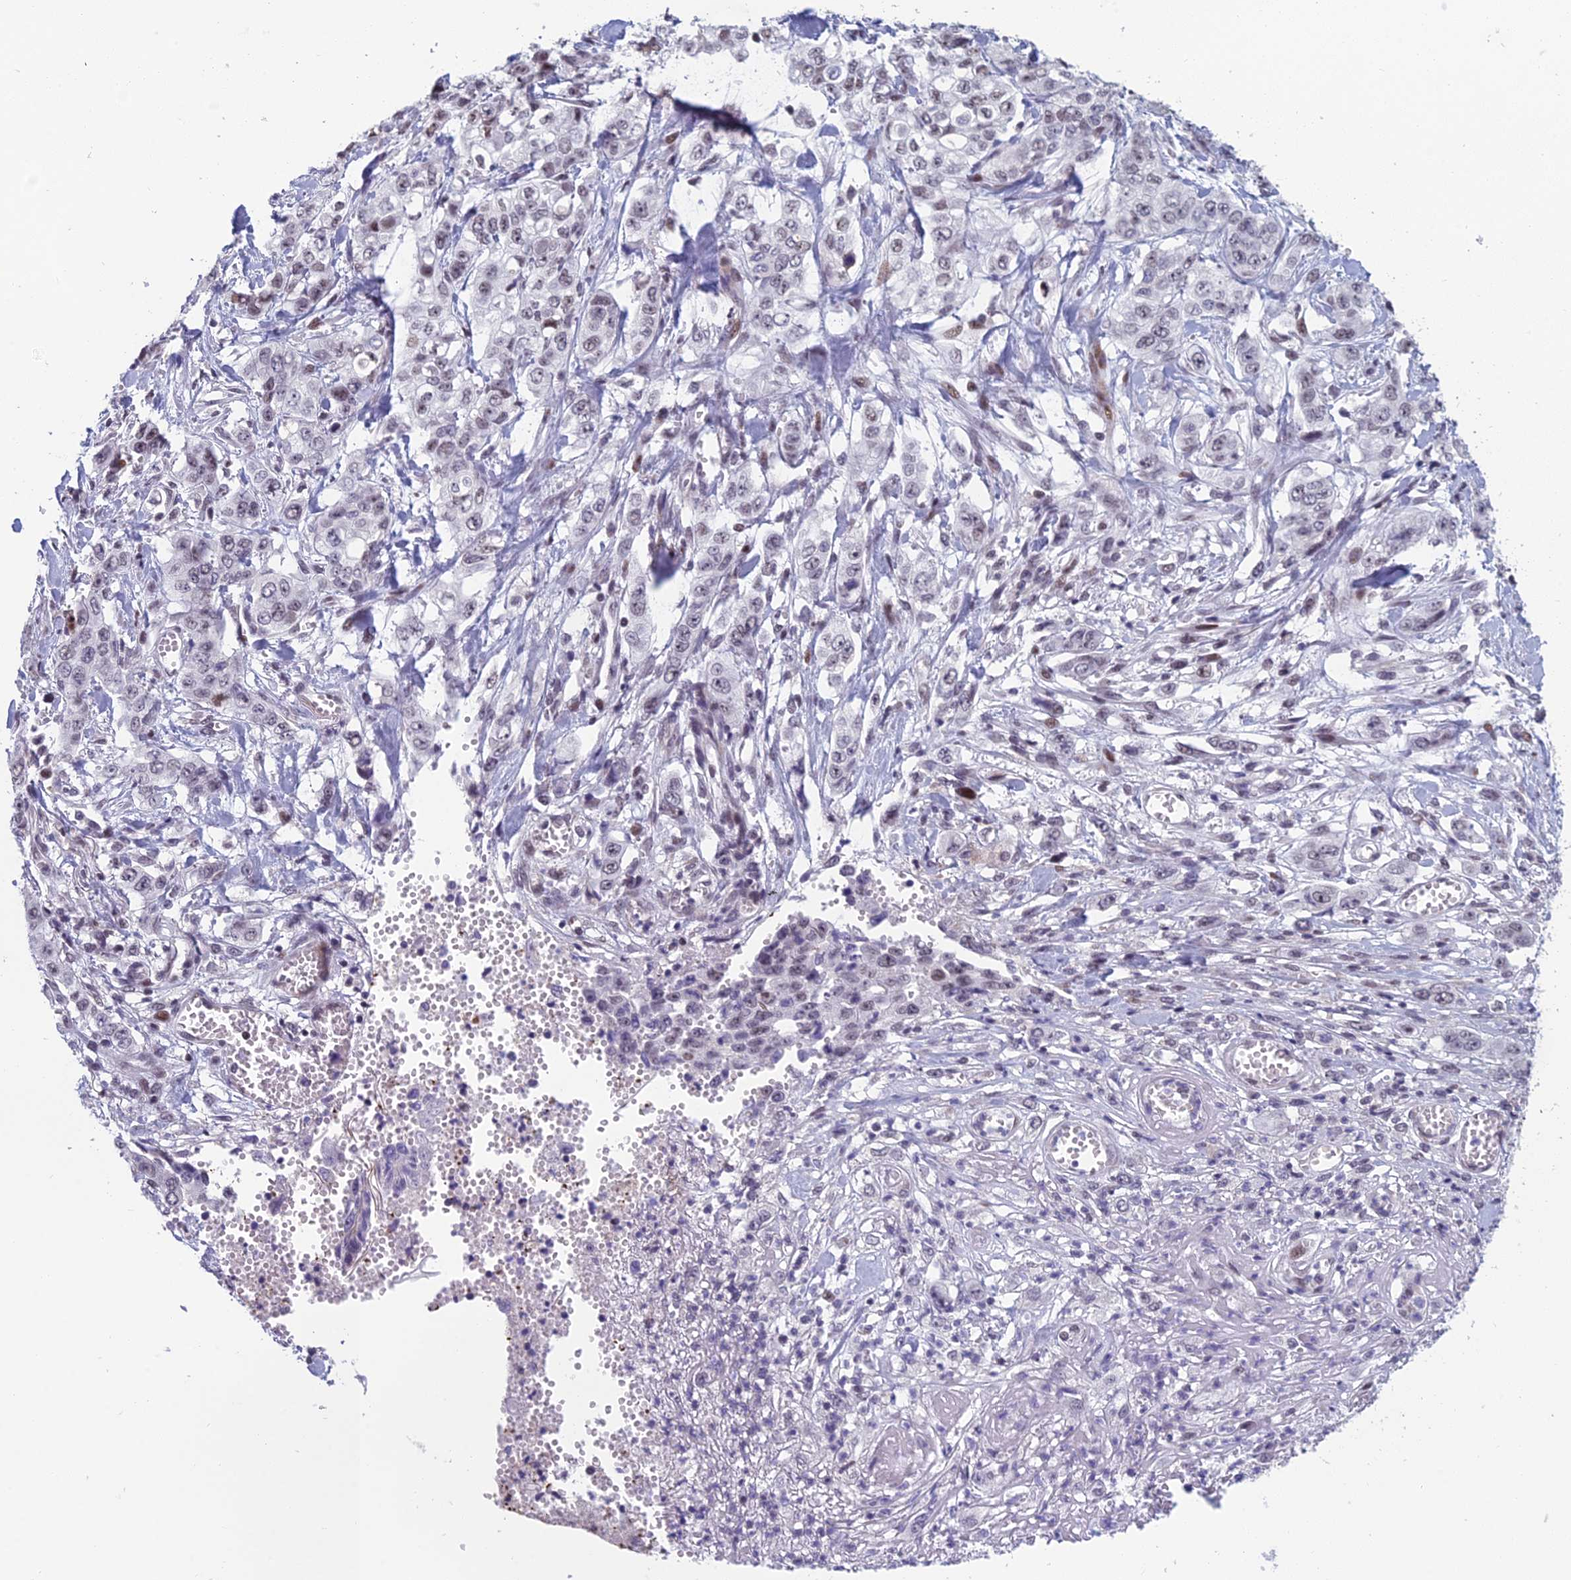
{"staining": {"intensity": "weak", "quantity": "<25%", "location": "nuclear"}, "tissue": "stomach cancer", "cell_type": "Tumor cells", "image_type": "cancer", "snomed": [{"axis": "morphology", "description": "Adenocarcinoma, NOS"}, {"axis": "topography", "description": "Stomach, upper"}], "caption": "Immunohistochemical staining of human adenocarcinoma (stomach) displays no significant staining in tumor cells.", "gene": "RGS17", "patient": {"sex": "male", "age": 62}}